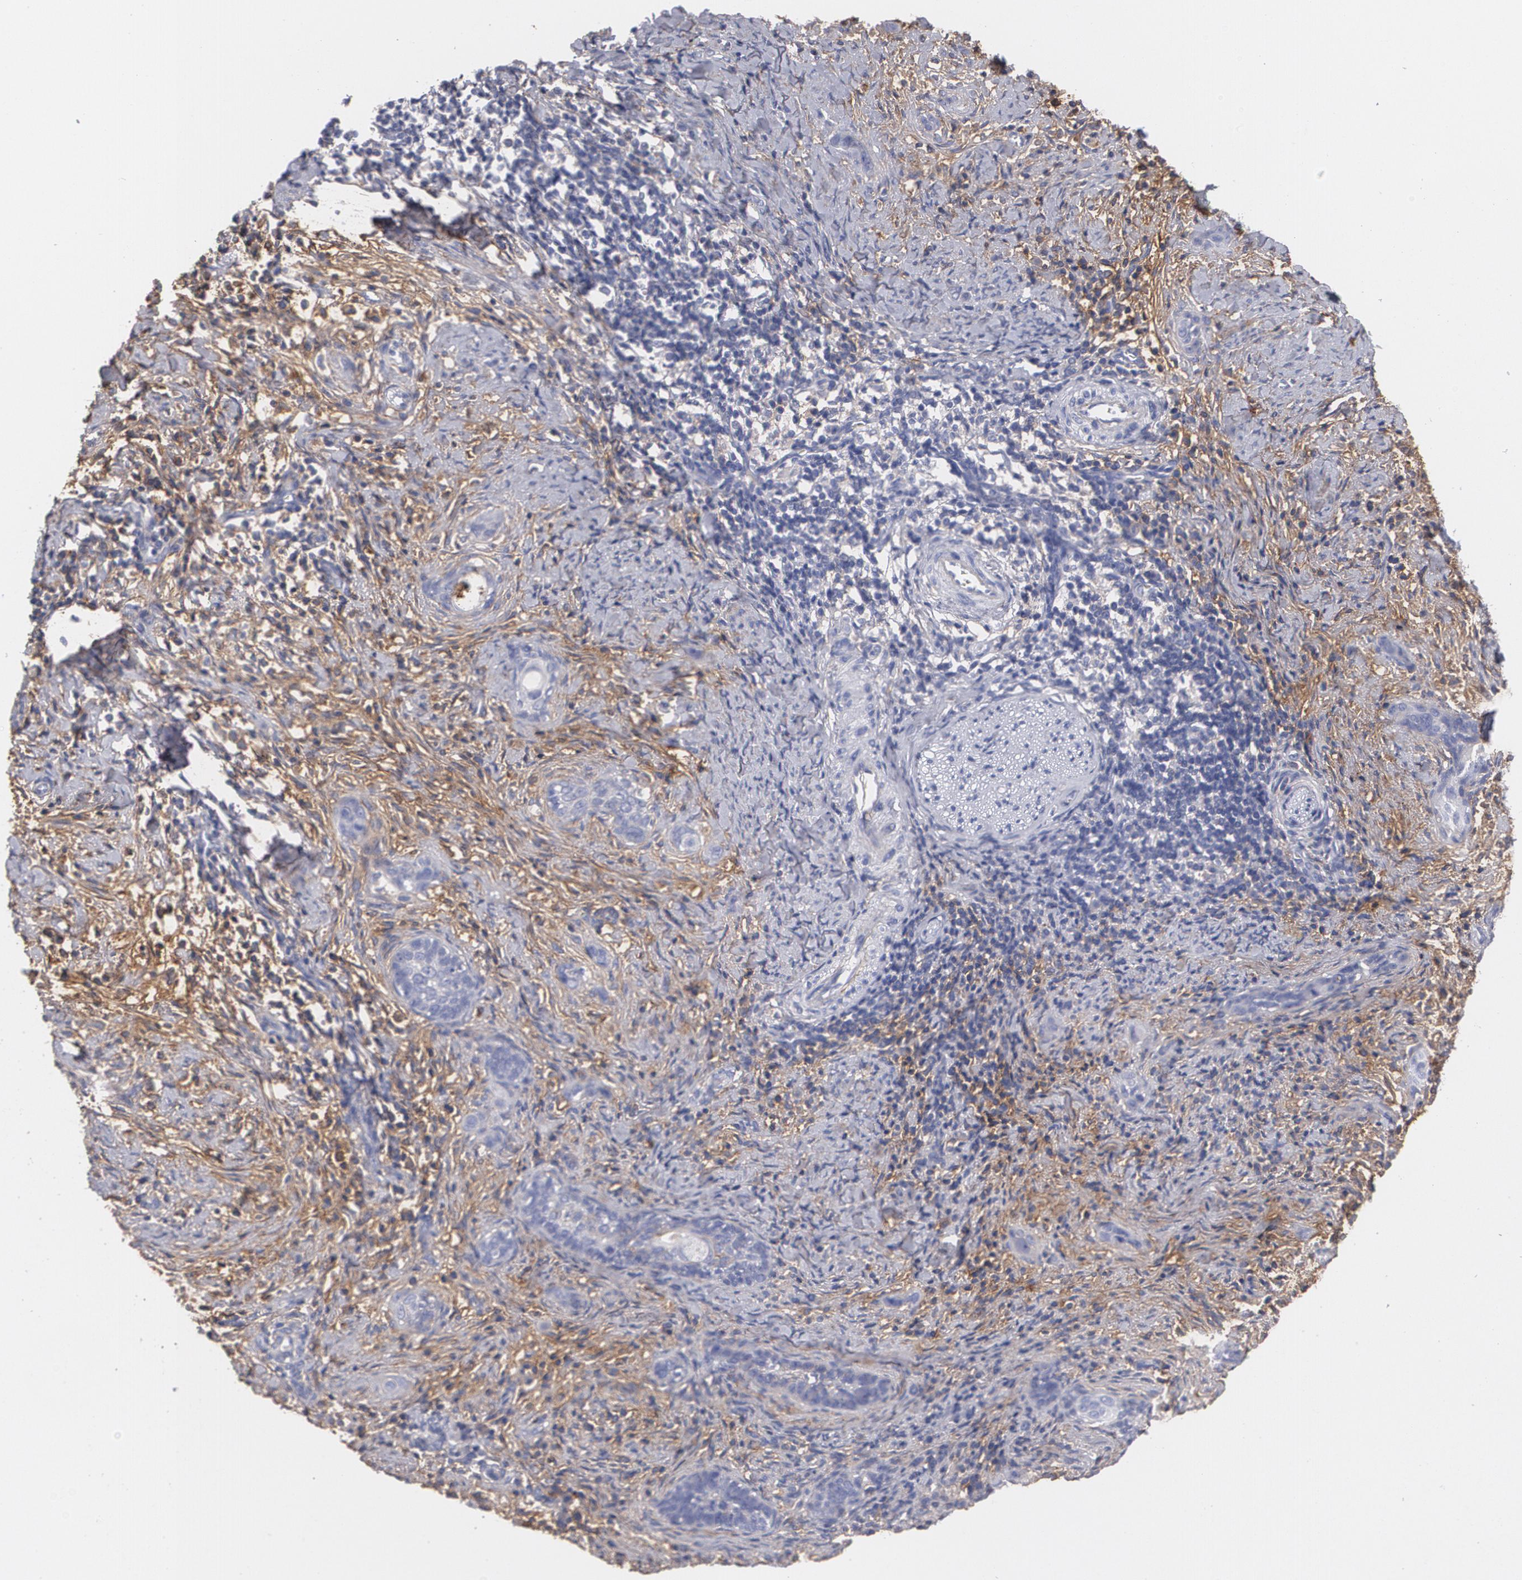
{"staining": {"intensity": "negative", "quantity": "none", "location": "none"}, "tissue": "cervical cancer", "cell_type": "Tumor cells", "image_type": "cancer", "snomed": [{"axis": "morphology", "description": "Squamous cell carcinoma, NOS"}, {"axis": "topography", "description": "Cervix"}], "caption": "High power microscopy micrograph of an immunohistochemistry photomicrograph of squamous cell carcinoma (cervical), revealing no significant positivity in tumor cells. (Stains: DAB immunohistochemistry (IHC) with hematoxylin counter stain, Microscopy: brightfield microscopy at high magnification).", "gene": "FBLN1", "patient": {"sex": "female", "age": 33}}